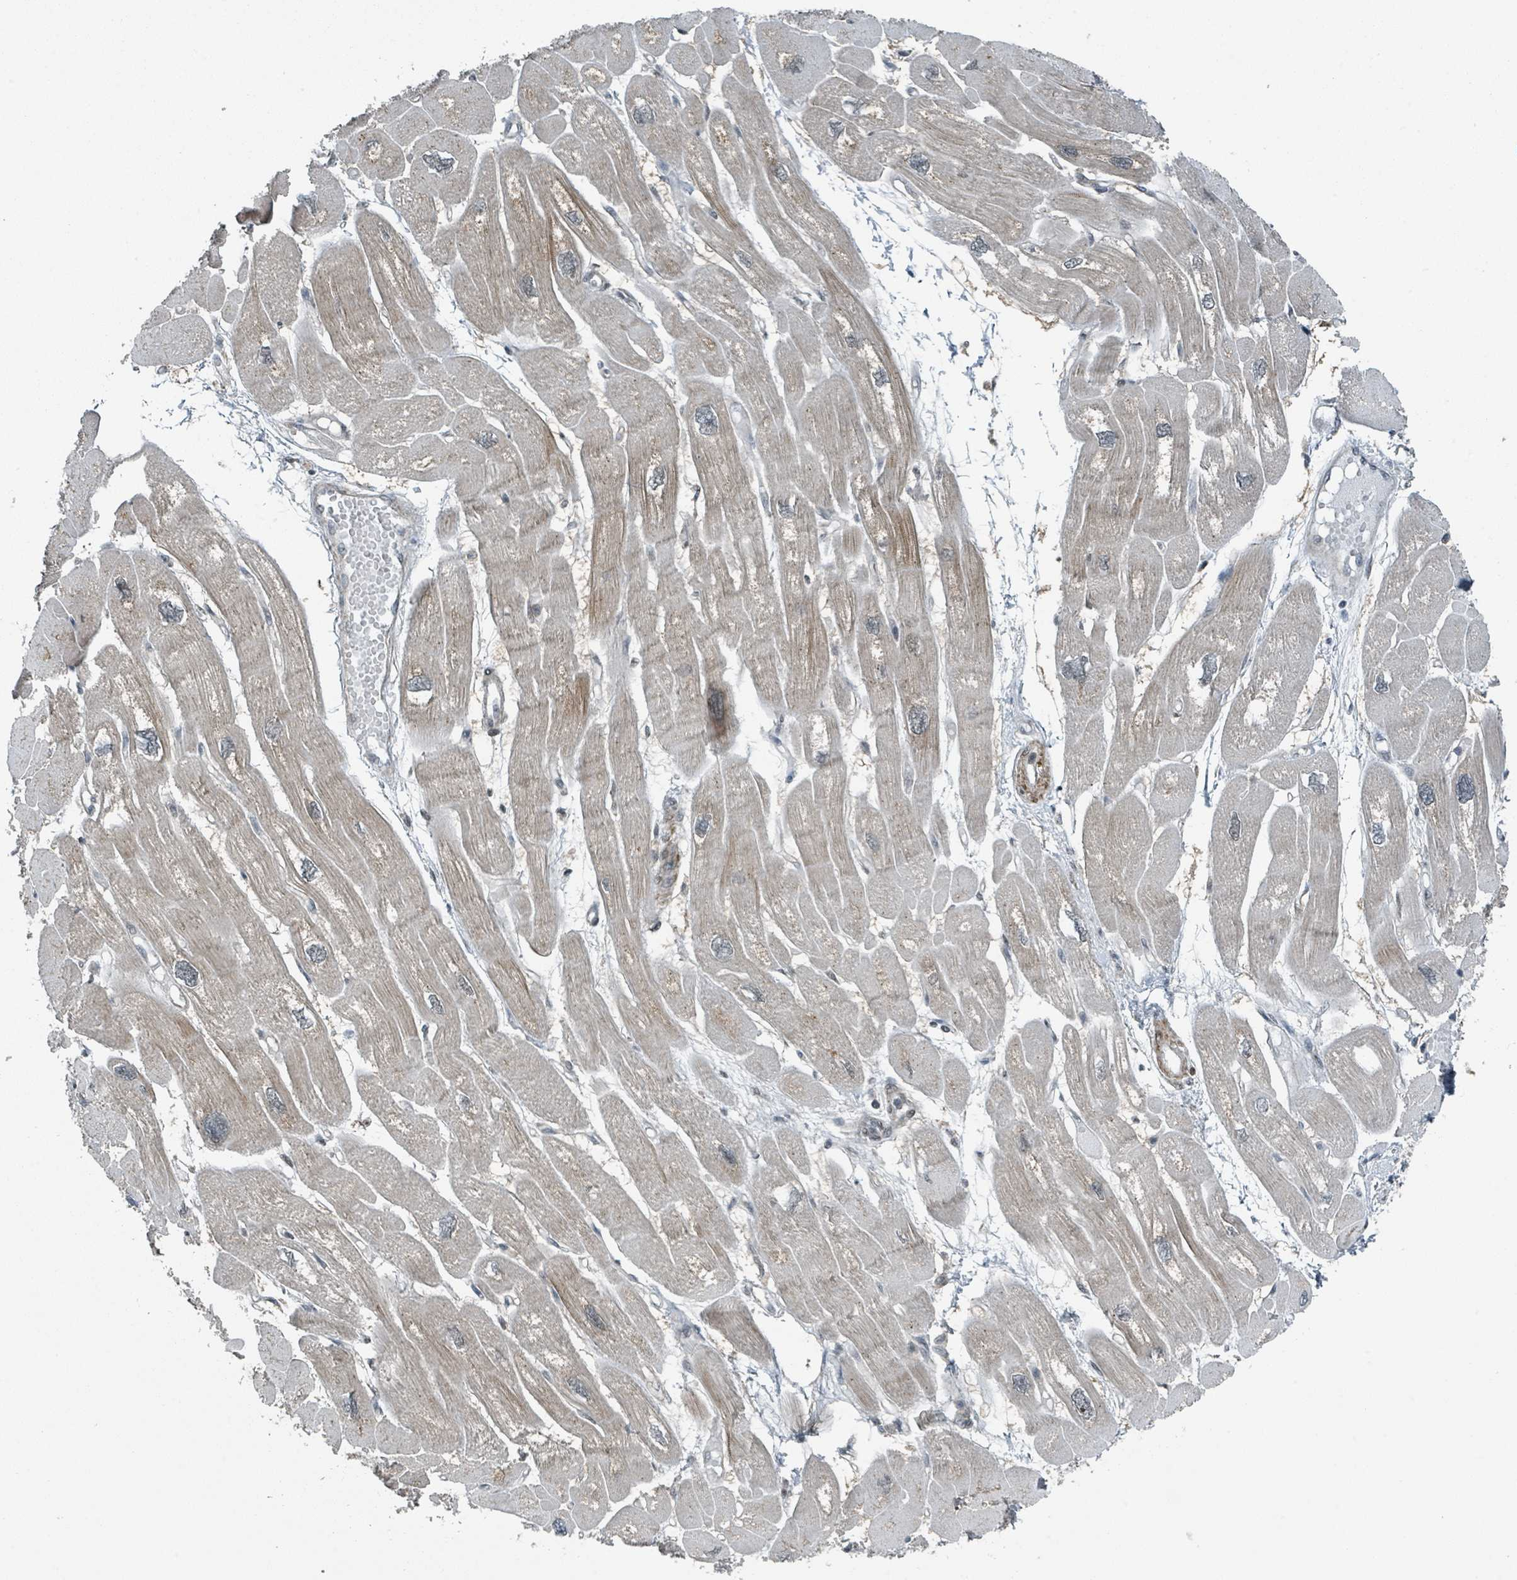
{"staining": {"intensity": "moderate", "quantity": "25%-75%", "location": "cytoplasmic/membranous"}, "tissue": "heart muscle", "cell_type": "Cardiomyocytes", "image_type": "normal", "snomed": [{"axis": "morphology", "description": "Normal tissue, NOS"}, {"axis": "topography", "description": "Heart"}], "caption": "Protein staining by immunohistochemistry reveals moderate cytoplasmic/membranous expression in about 25%-75% of cardiomyocytes in normal heart muscle. (DAB IHC with brightfield microscopy, high magnification).", "gene": "PHIP", "patient": {"sex": "male", "age": 42}}